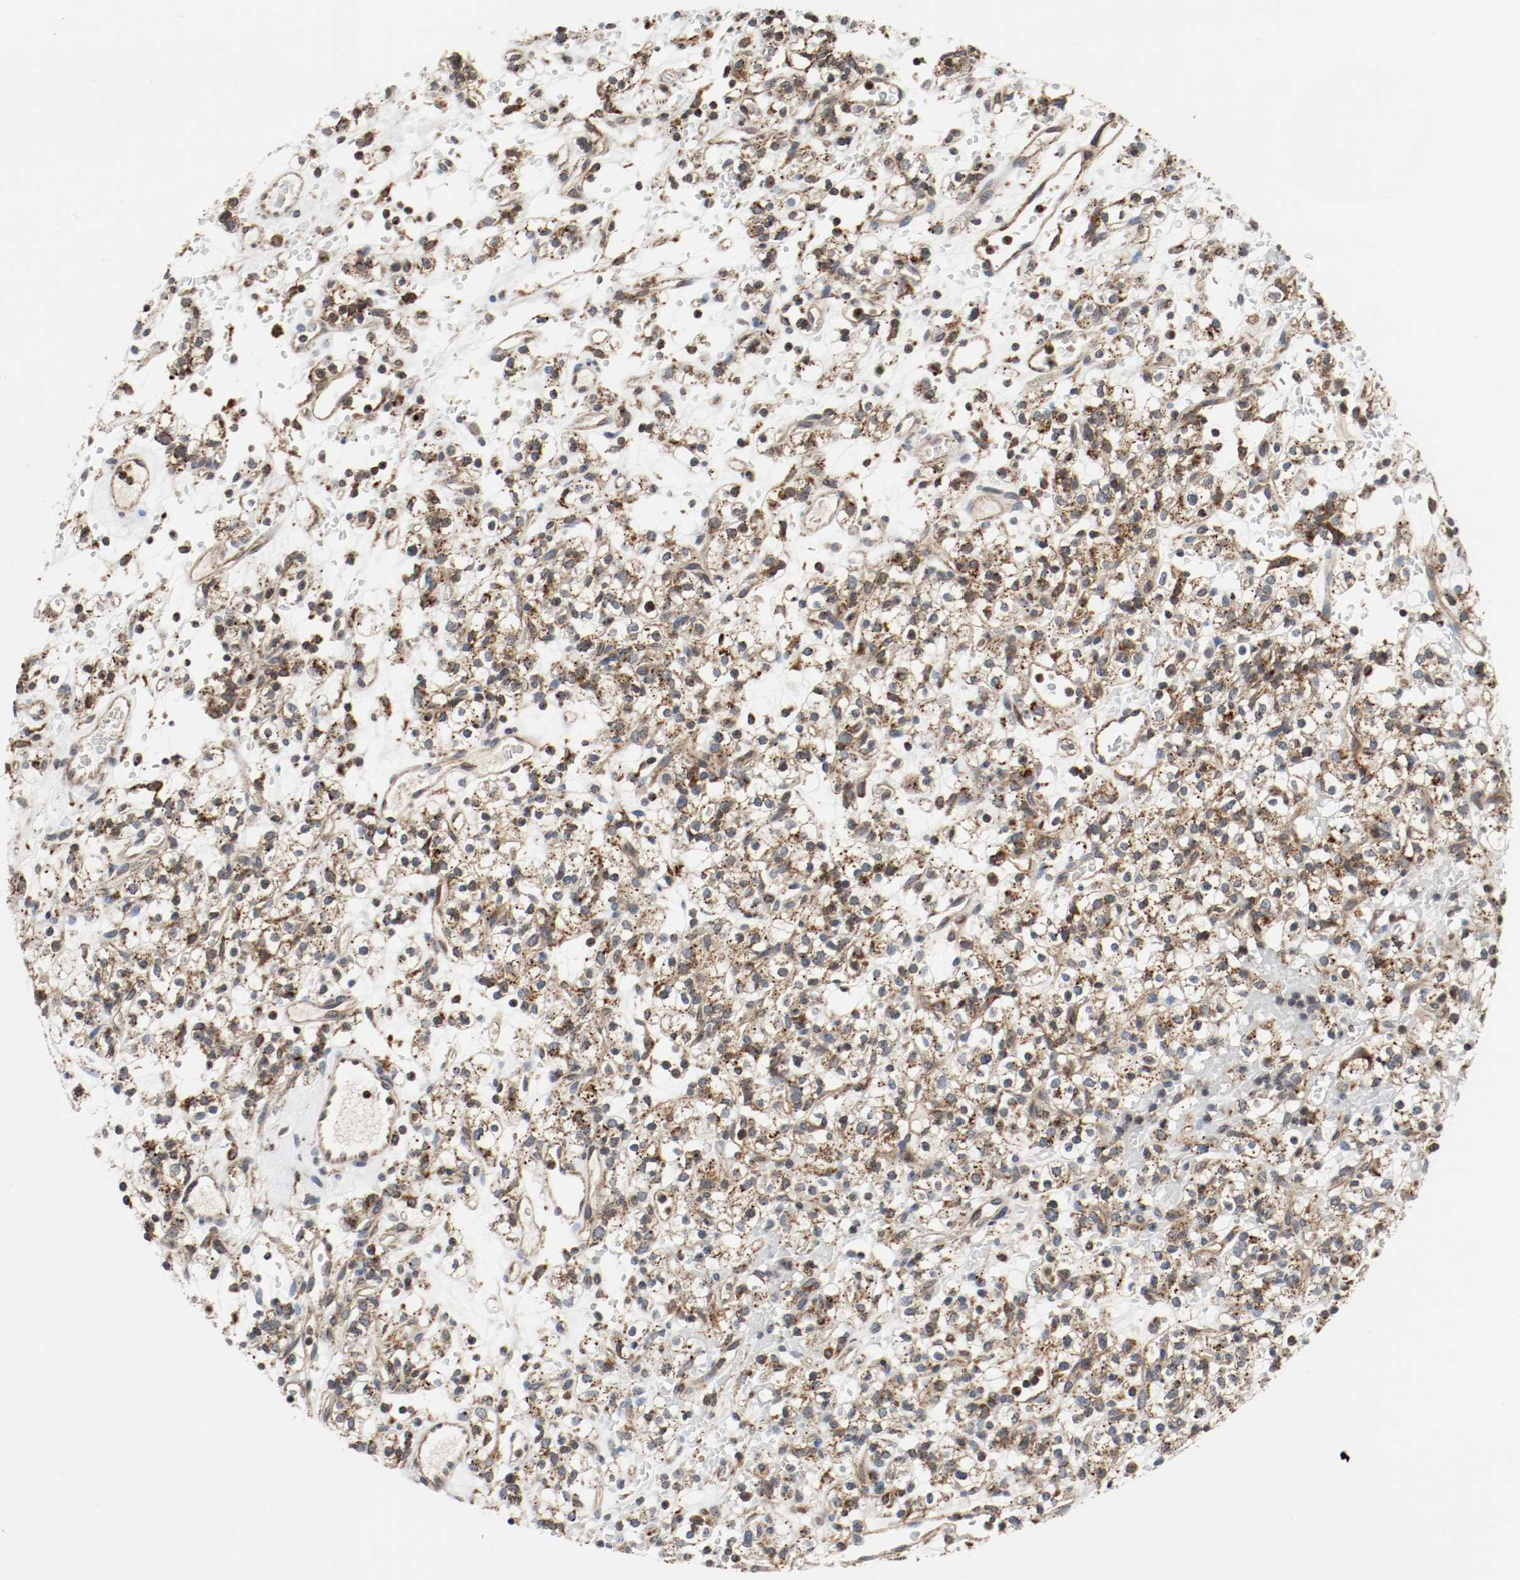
{"staining": {"intensity": "moderate", "quantity": ">75%", "location": "cytoplasmic/membranous"}, "tissue": "renal cancer", "cell_type": "Tumor cells", "image_type": "cancer", "snomed": [{"axis": "morphology", "description": "Normal tissue, NOS"}, {"axis": "morphology", "description": "Adenocarcinoma, NOS"}, {"axis": "topography", "description": "Kidney"}], "caption": "IHC (DAB) staining of human adenocarcinoma (renal) demonstrates moderate cytoplasmic/membranous protein positivity in about >75% of tumor cells. (DAB IHC, brown staining for protein, blue staining for nuclei).", "gene": "LAMP2", "patient": {"sex": "female", "age": 72}}